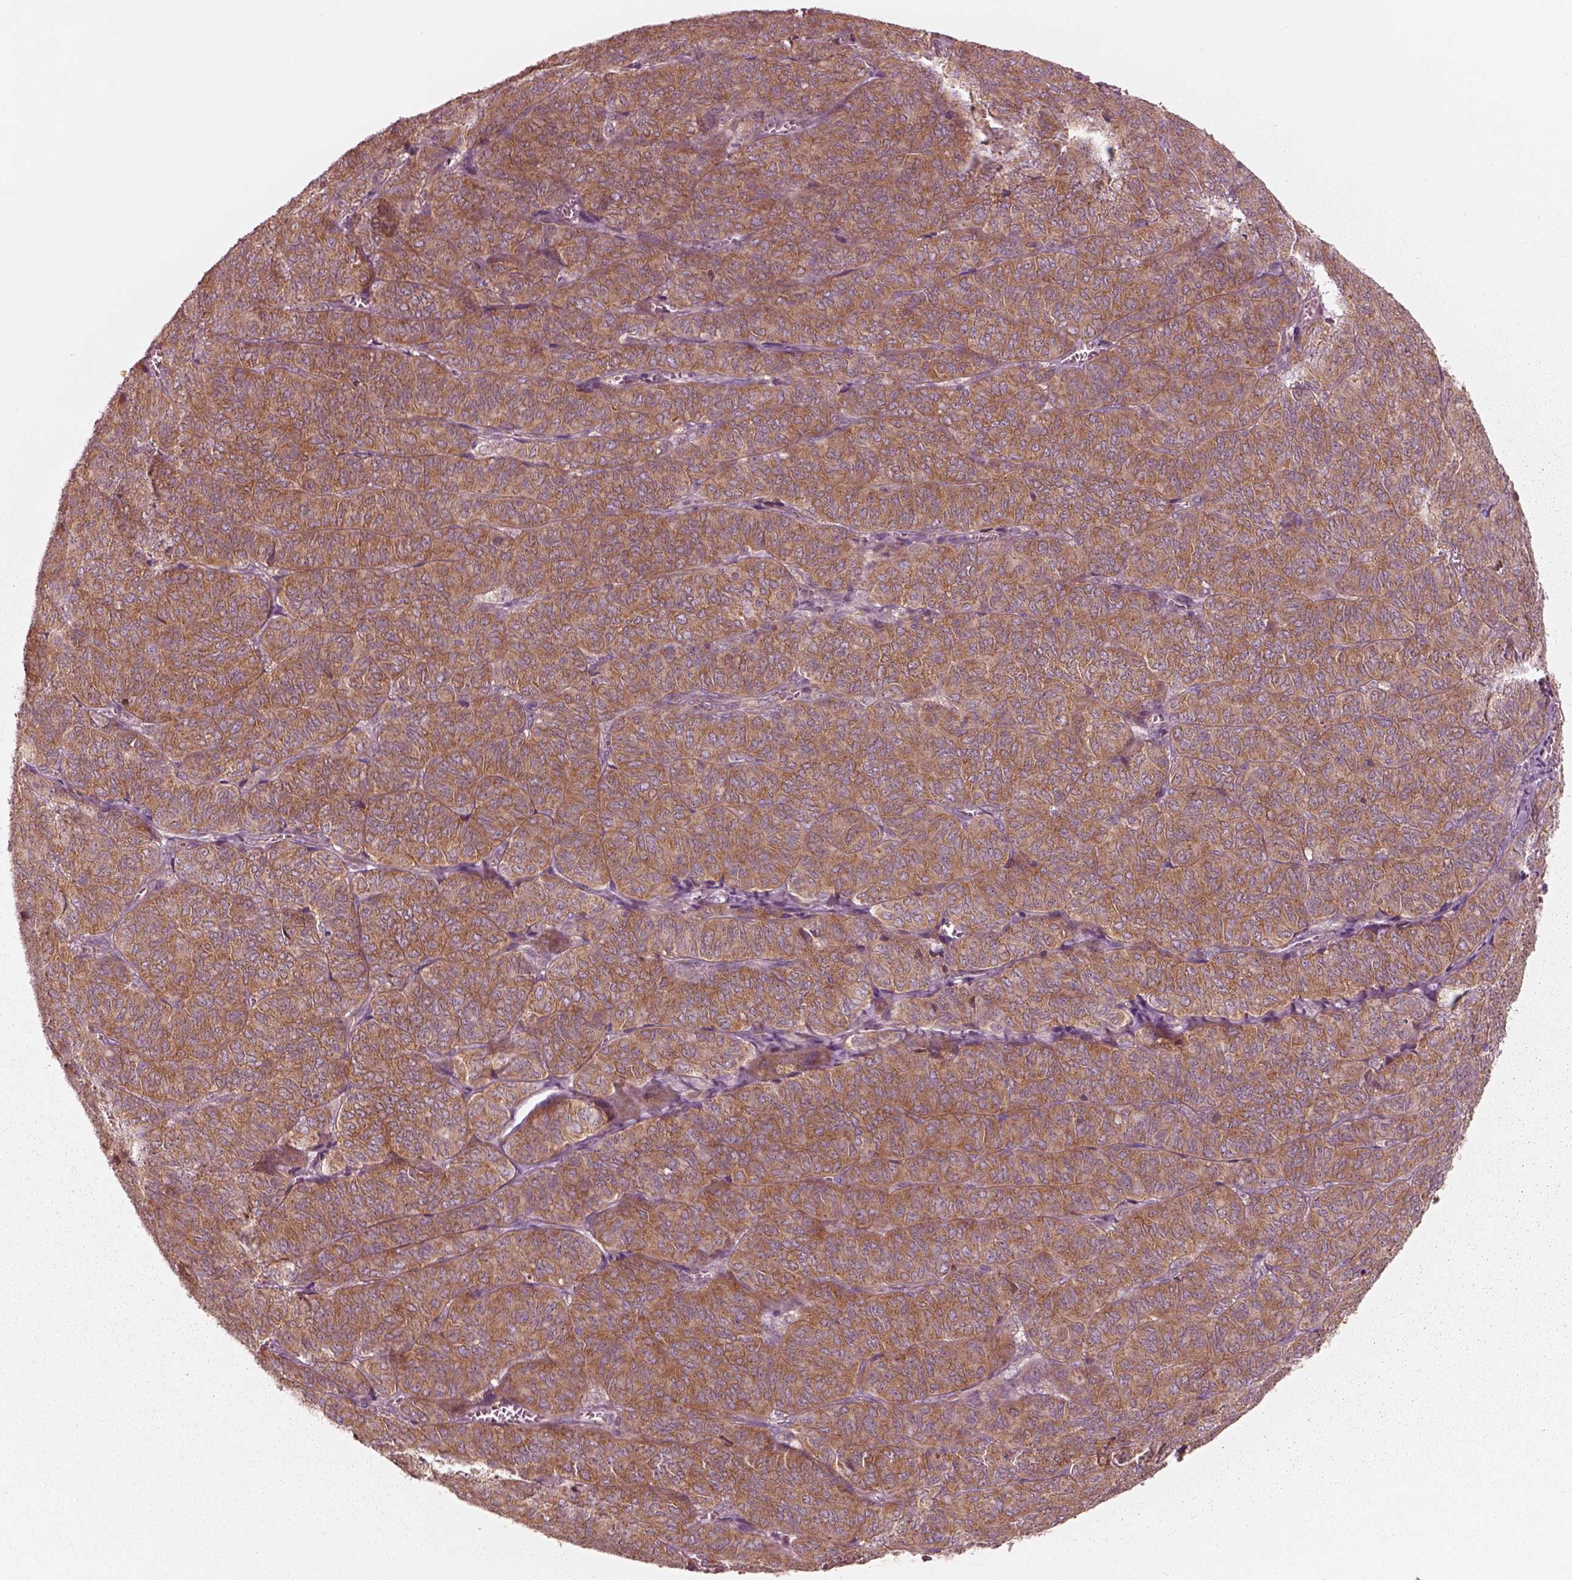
{"staining": {"intensity": "moderate", "quantity": ">75%", "location": "cytoplasmic/membranous"}, "tissue": "ovarian cancer", "cell_type": "Tumor cells", "image_type": "cancer", "snomed": [{"axis": "morphology", "description": "Carcinoma, endometroid"}, {"axis": "topography", "description": "Ovary"}], "caption": "DAB immunohistochemical staining of ovarian cancer (endometroid carcinoma) demonstrates moderate cytoplasmic/membranous protein staining in approximately >75% of tumor cells. The protein is stained brown, and the nuclei are stained in blue (DAB (3,3'-diaminobenzidine) IHC with brightfield microscopy, high magnification).", "gene": "CNOT2", "patient": {"sex": "female", "age": 80}}